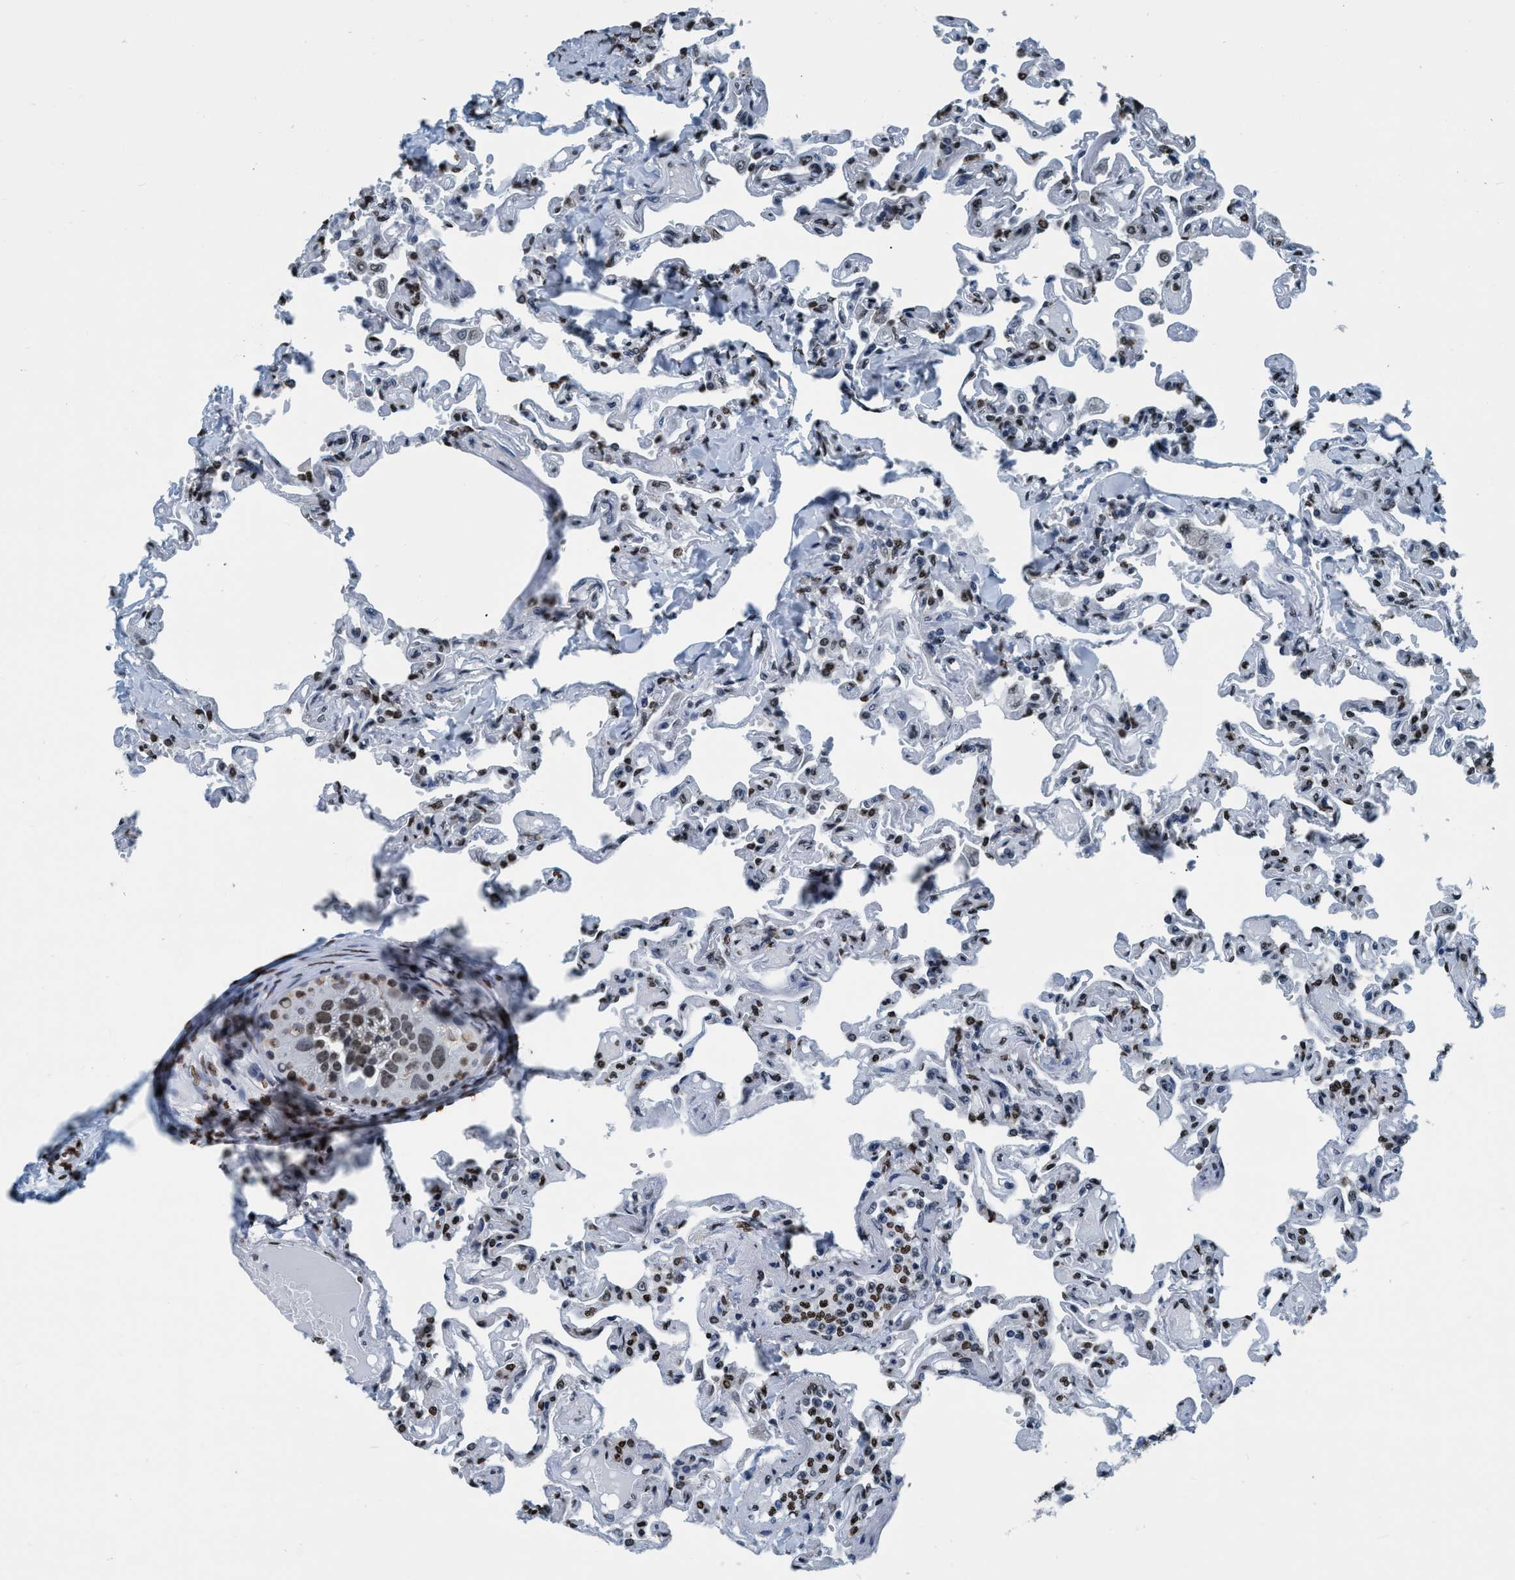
{"staining": {"intensity": "moderate", "quantity": "25%-75%", "location": "nuclear"}, "tissue": "lung", "cell_type": "Alveolar cells", "image_type": "normal", "snomed": [{"axis": "morphology", "description": "Normal tissue, NOS"}, {"axis": "topography", "description": "Lung"}], "caption": "Alveolar cells reveal moderate nuclear expression in approximately 25%-75% of cells in benign lung.", "gene": "CCNE2", "patient": {"sex": "male", "age": 21}}